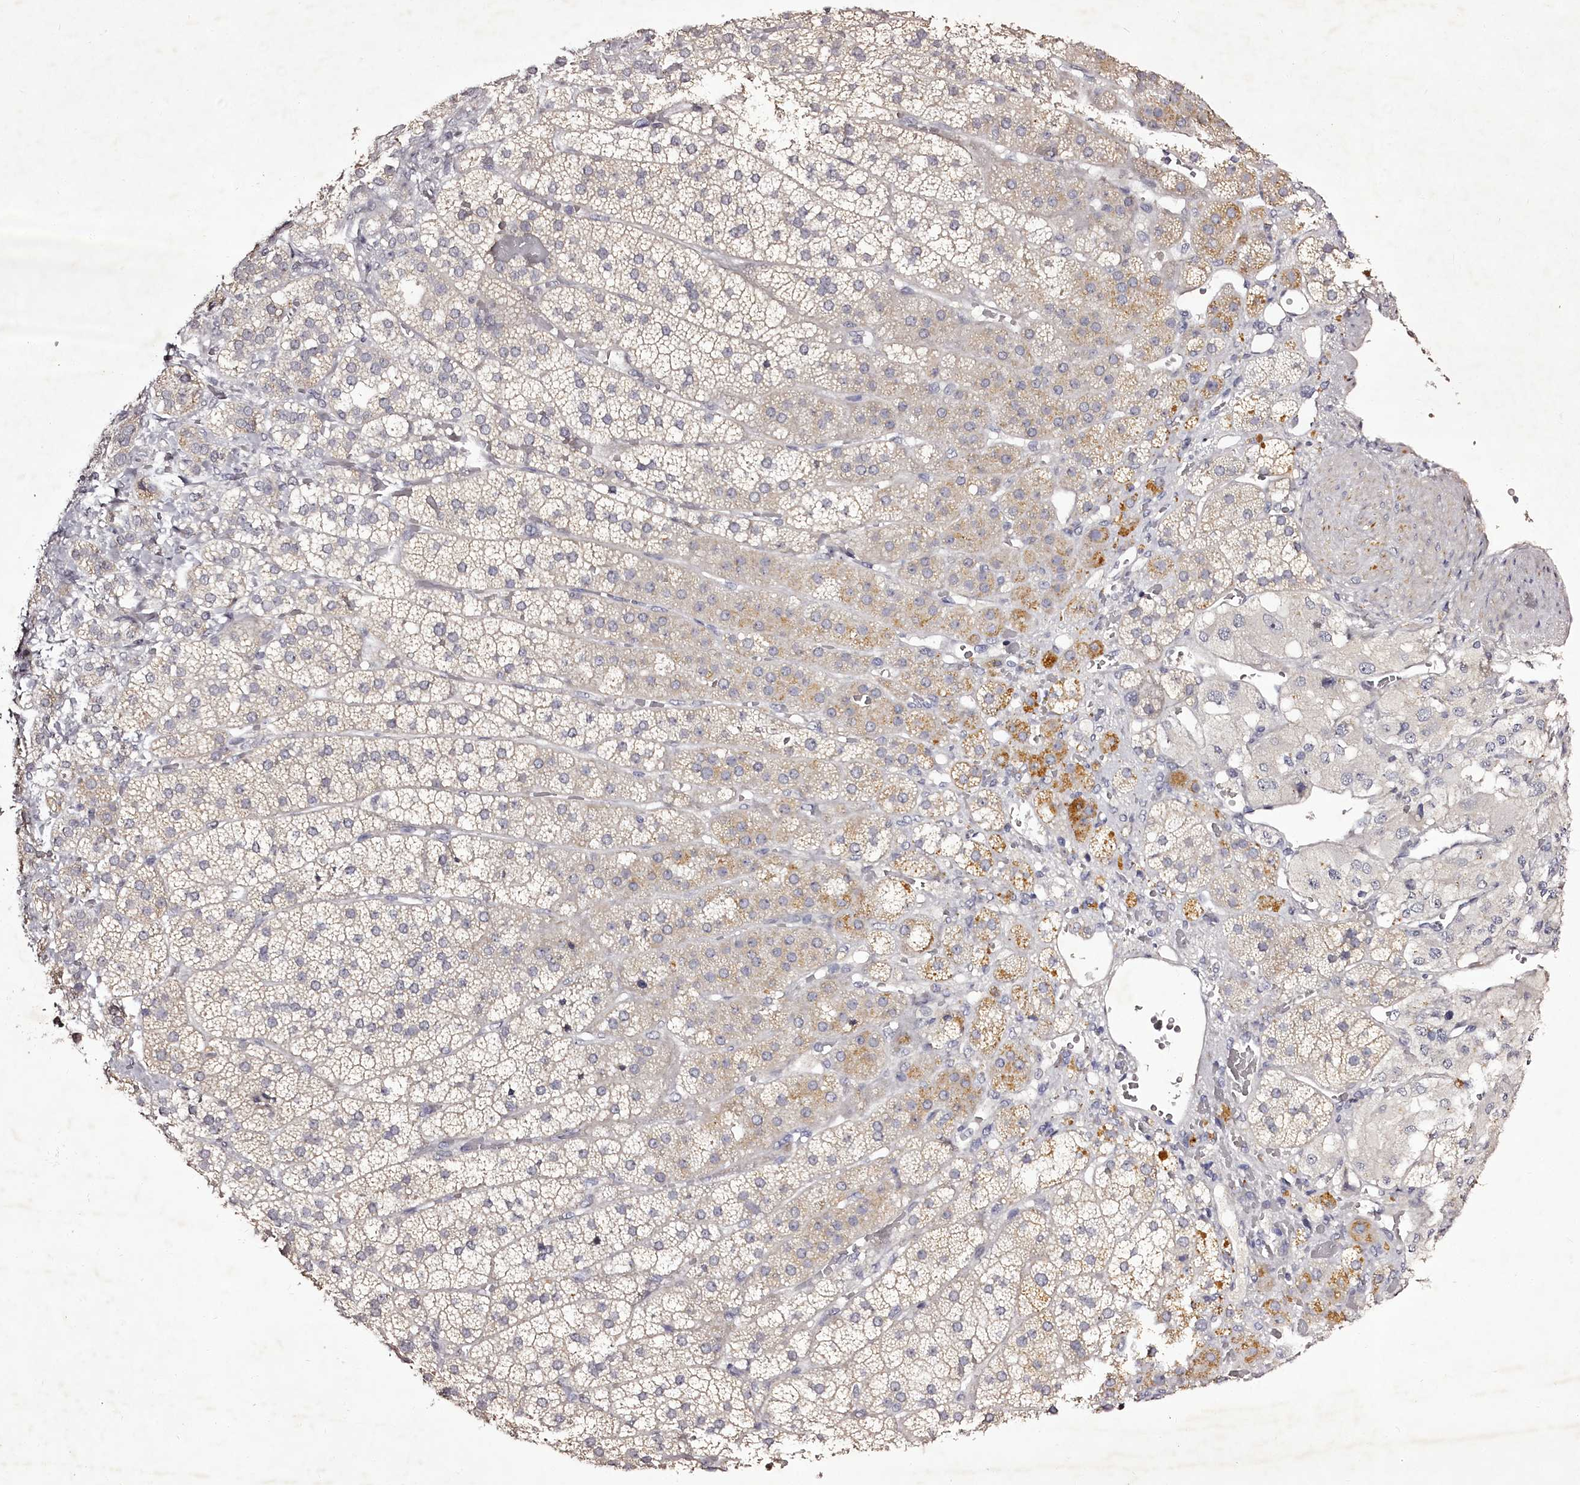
{"staining": {"intensity": "moderate", "quantity": "25%-75%", "location": "cytoplasmic/membranous"}, "tissue": "adrenal gland", "cell_type": "Glandular cells", "image_type": "normal", "snomed": [{"axis": "morphology", "description": "Normal tissue, NOS"}, {"axis": "topography", "description": "Adrenal gland"}], "caption": "Immunohistochemistry (IHC) (DAB (3,3'-diaminobenzidine)) staining of normal adrenal gland displays moderate cytoplasmic/membranous protein staining in about 25%-75% of glandular cells.", "gene": "RBMXL2", "patient": {"sex": "female", "age": 44}}